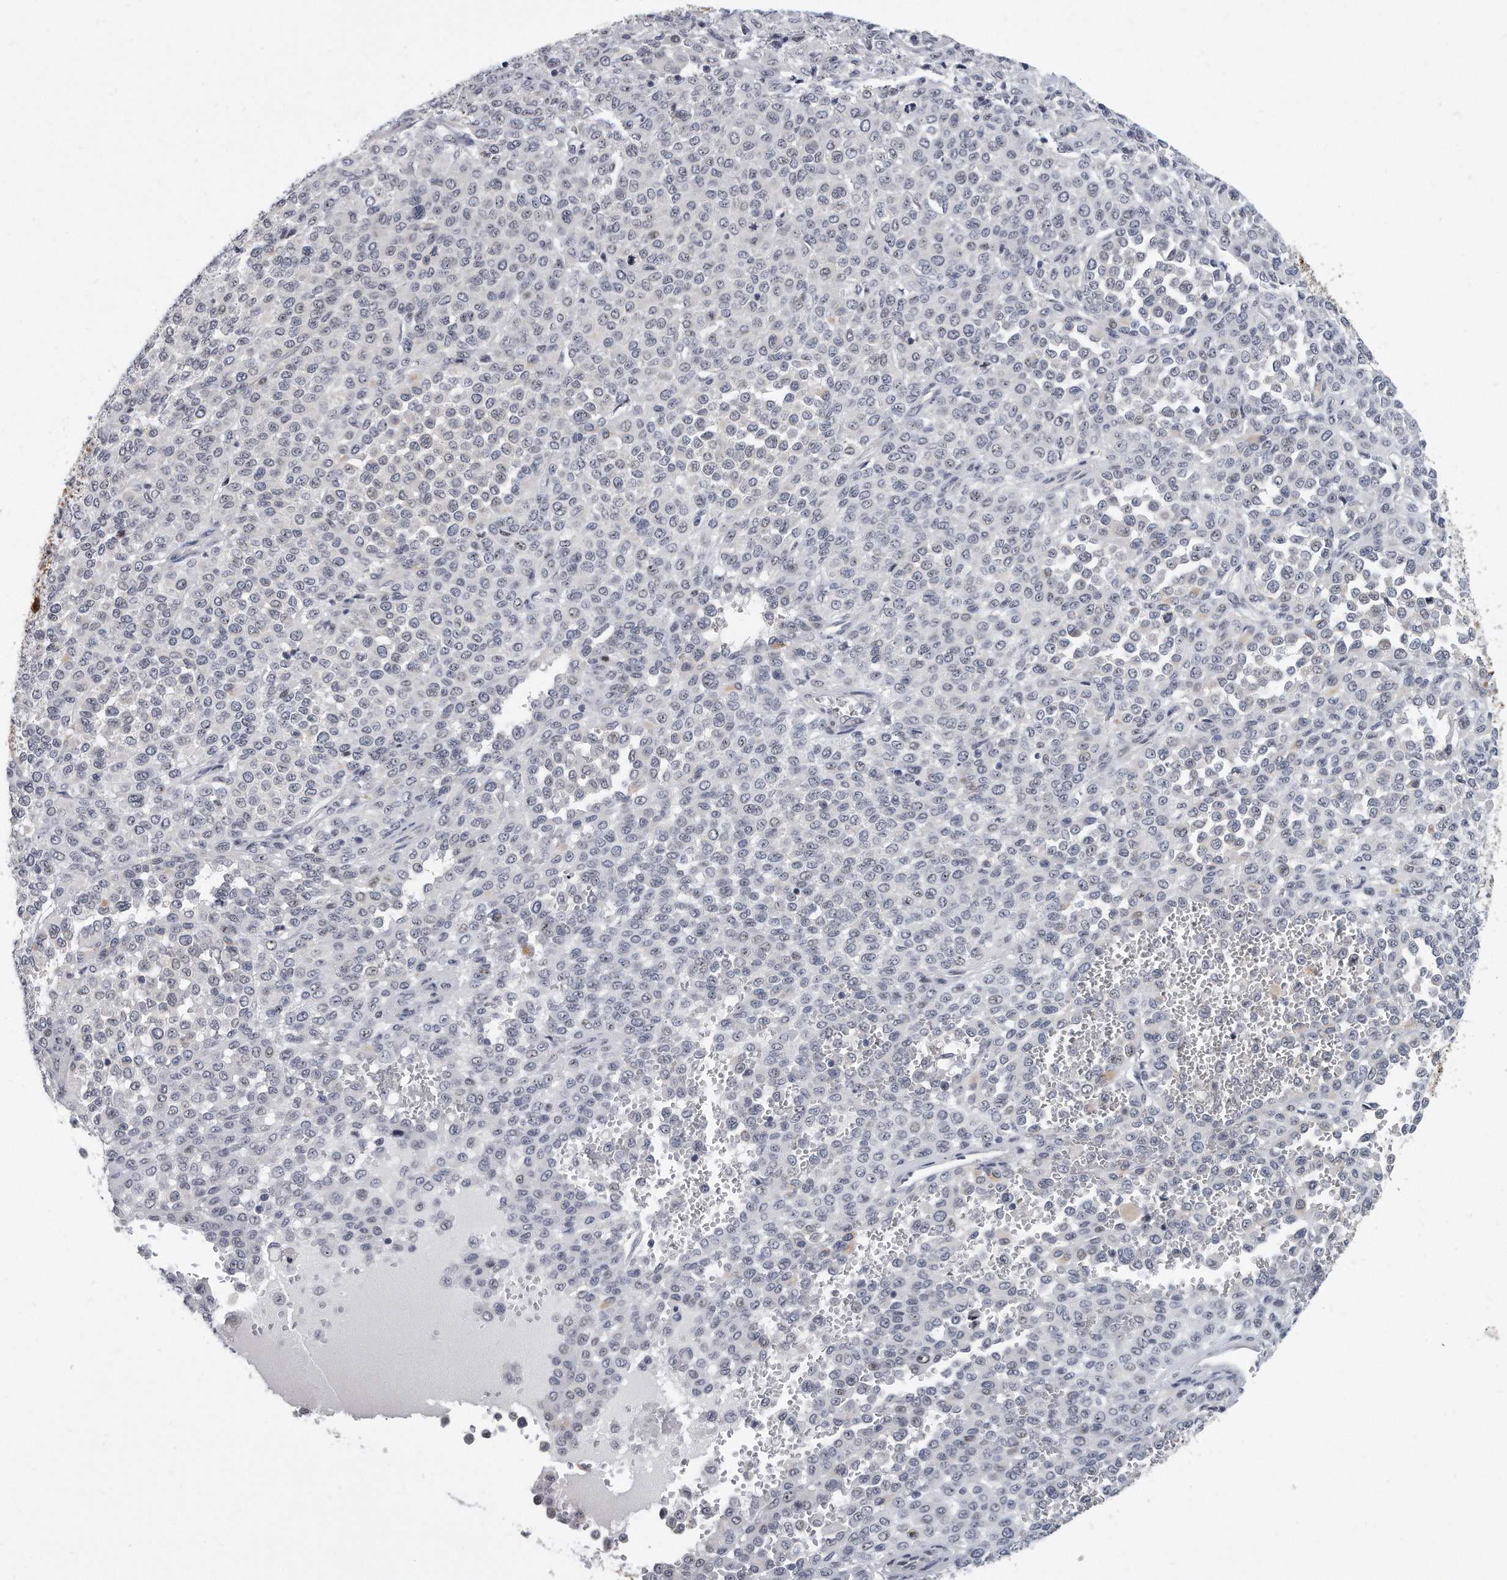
{"staining": {"intensity": "negative", "quantity": "none", "location": "none"}, "tissue": "melanoma", "cell_type": "Tumor cells", "image_type": "cancer", "snomed": [{"axis": "morphology", "description": "Malignant melanoma, Metastatic site"}, {"axis": "topography", "description": "Pancreas"}], "caption": "This is an immunohistochemistry (IHC) histopathology image of human malignant melanoma (metastatic site). There is no positivity in tumor cells.", "gene": "TFCP2L1", "patient": {"sex": "female", "age": 30}}